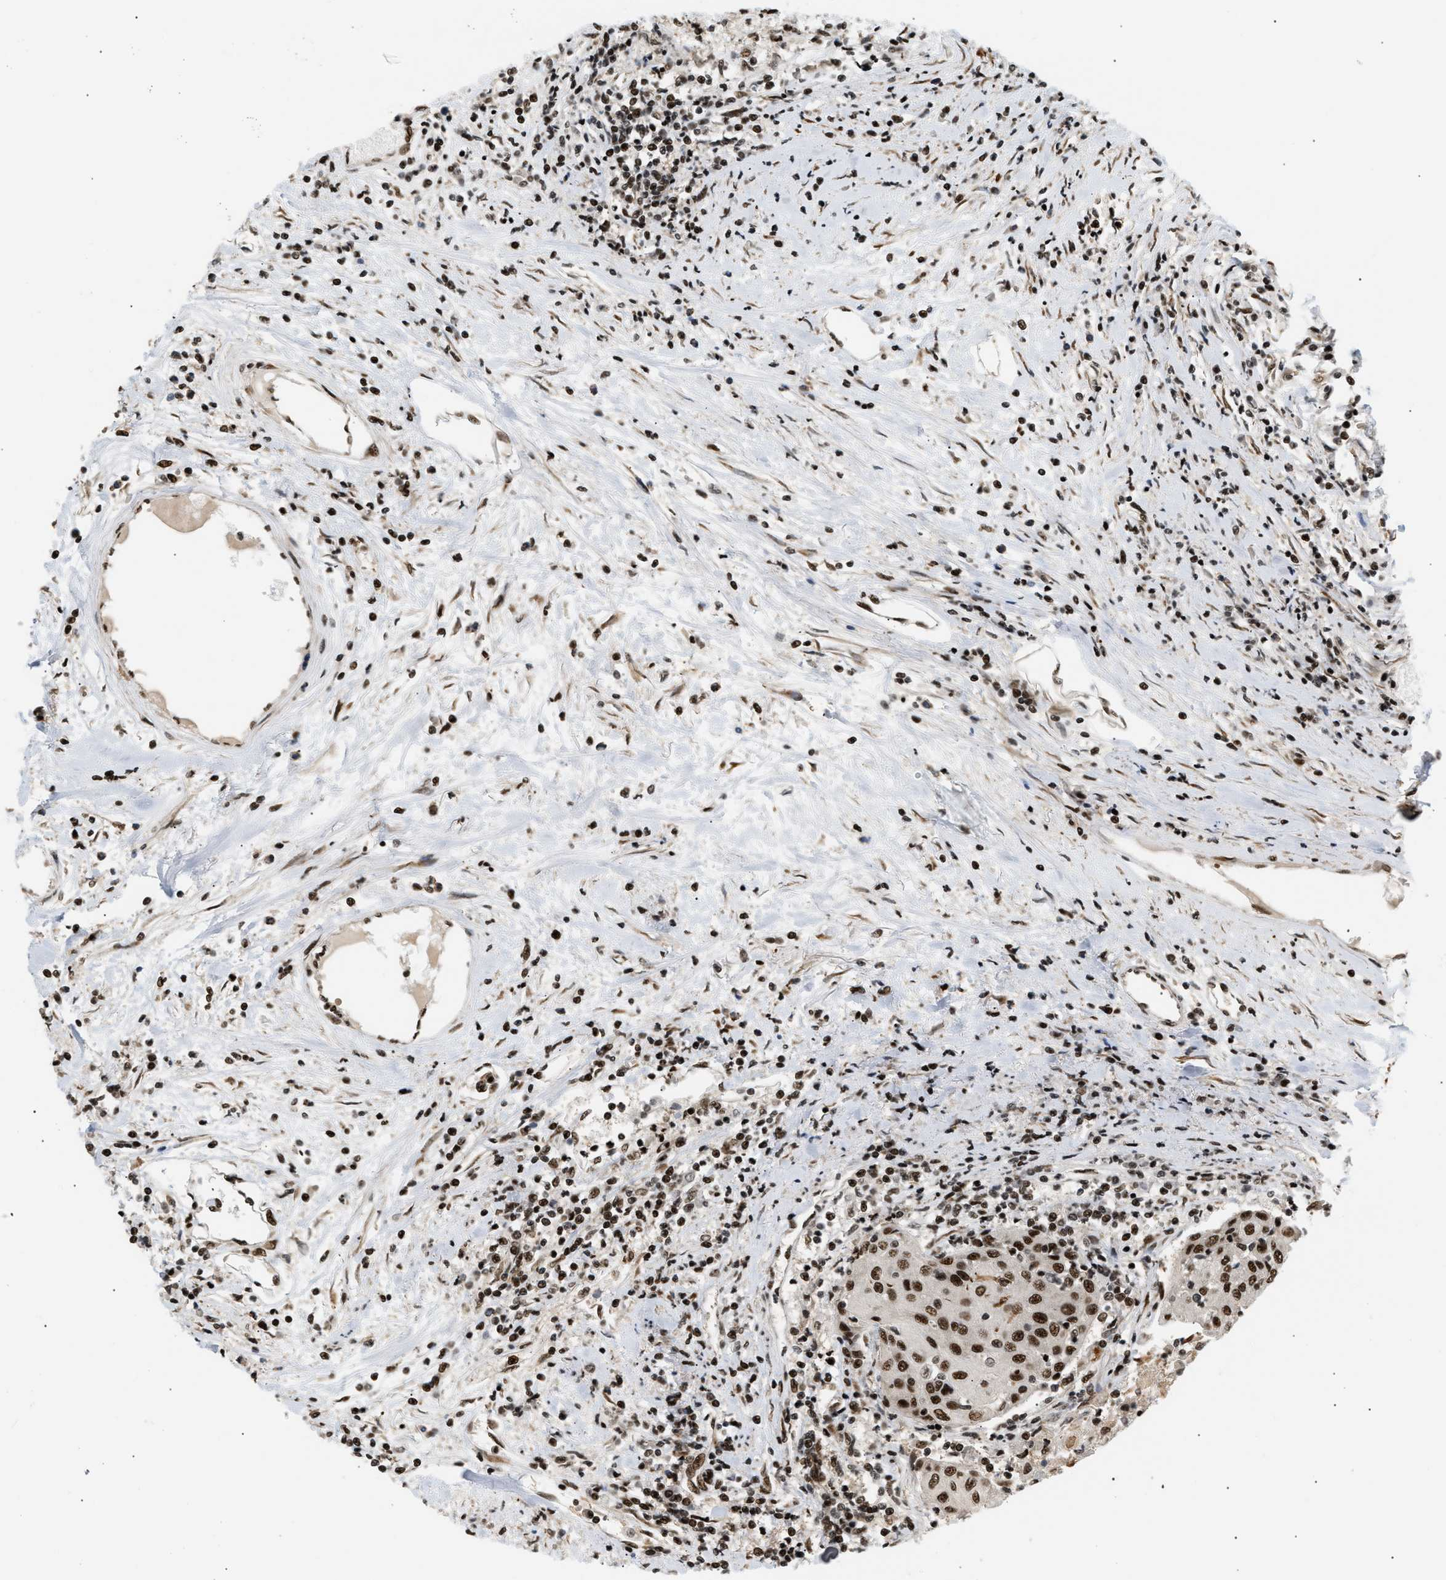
{"staining": {"intensity": "strong", "quantity": ">75%", "location": "nuclear"}, "tissue": "urothelial cancer", "cell_type": "Tumor cells", "image_type": "cancer", "snomed": [{"axis": "morphology", "description": "Urothelial carcinoma, High grade"}, {"axis": "topography", "description": "Urinary bladder"}], "caption": "Immunohistochemical staining of human urothelial cancer demonstrates high levels of strong nuclear protein staining in approximately >75% of tumor cells.", "gene": "RBM5", "patient": {"sex": "female", "age": 85}}